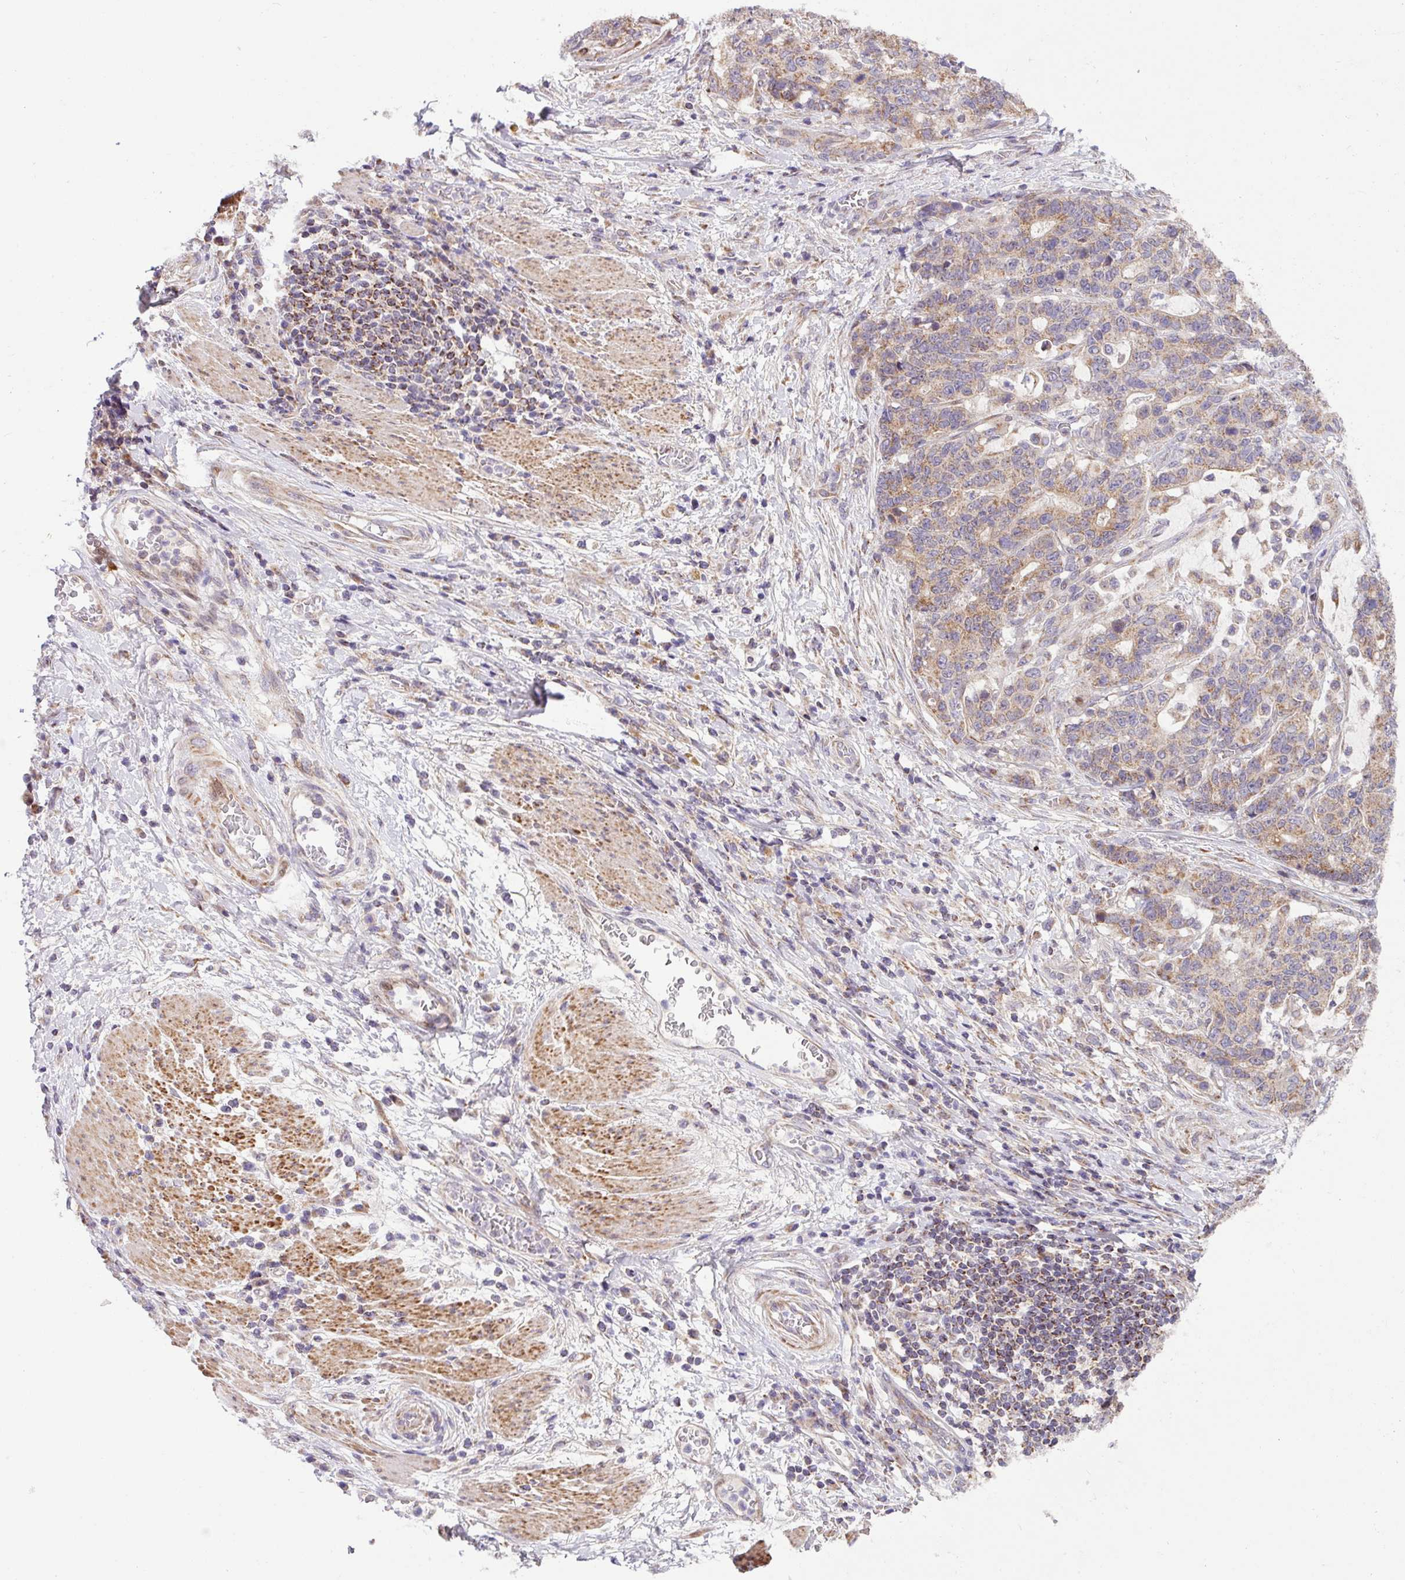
{"staining": {"intensity": "moderate", "quantity": "25%-75%", "location": "cytoplasmic/membranous"}, "tissue": "stomach cancer", "cell_type": "Tumor cells", "image_type": "cancer", "snomed": [{"axis": "morphology", "description": "Normal tissue, NOS"}, {"axis": "morphology", "description": "Adenocarcinoma, NOS"}, {"axis": "topography", "description": "Stomach"}], "caption": "The histopathology image demonstrates a brown stain indicating the presence of a protein in the cytoplasmic/membranous of tumor cells in stomach cancer.", "gene": "SARS2", "patient": {"sex": "female", "age": 64}}